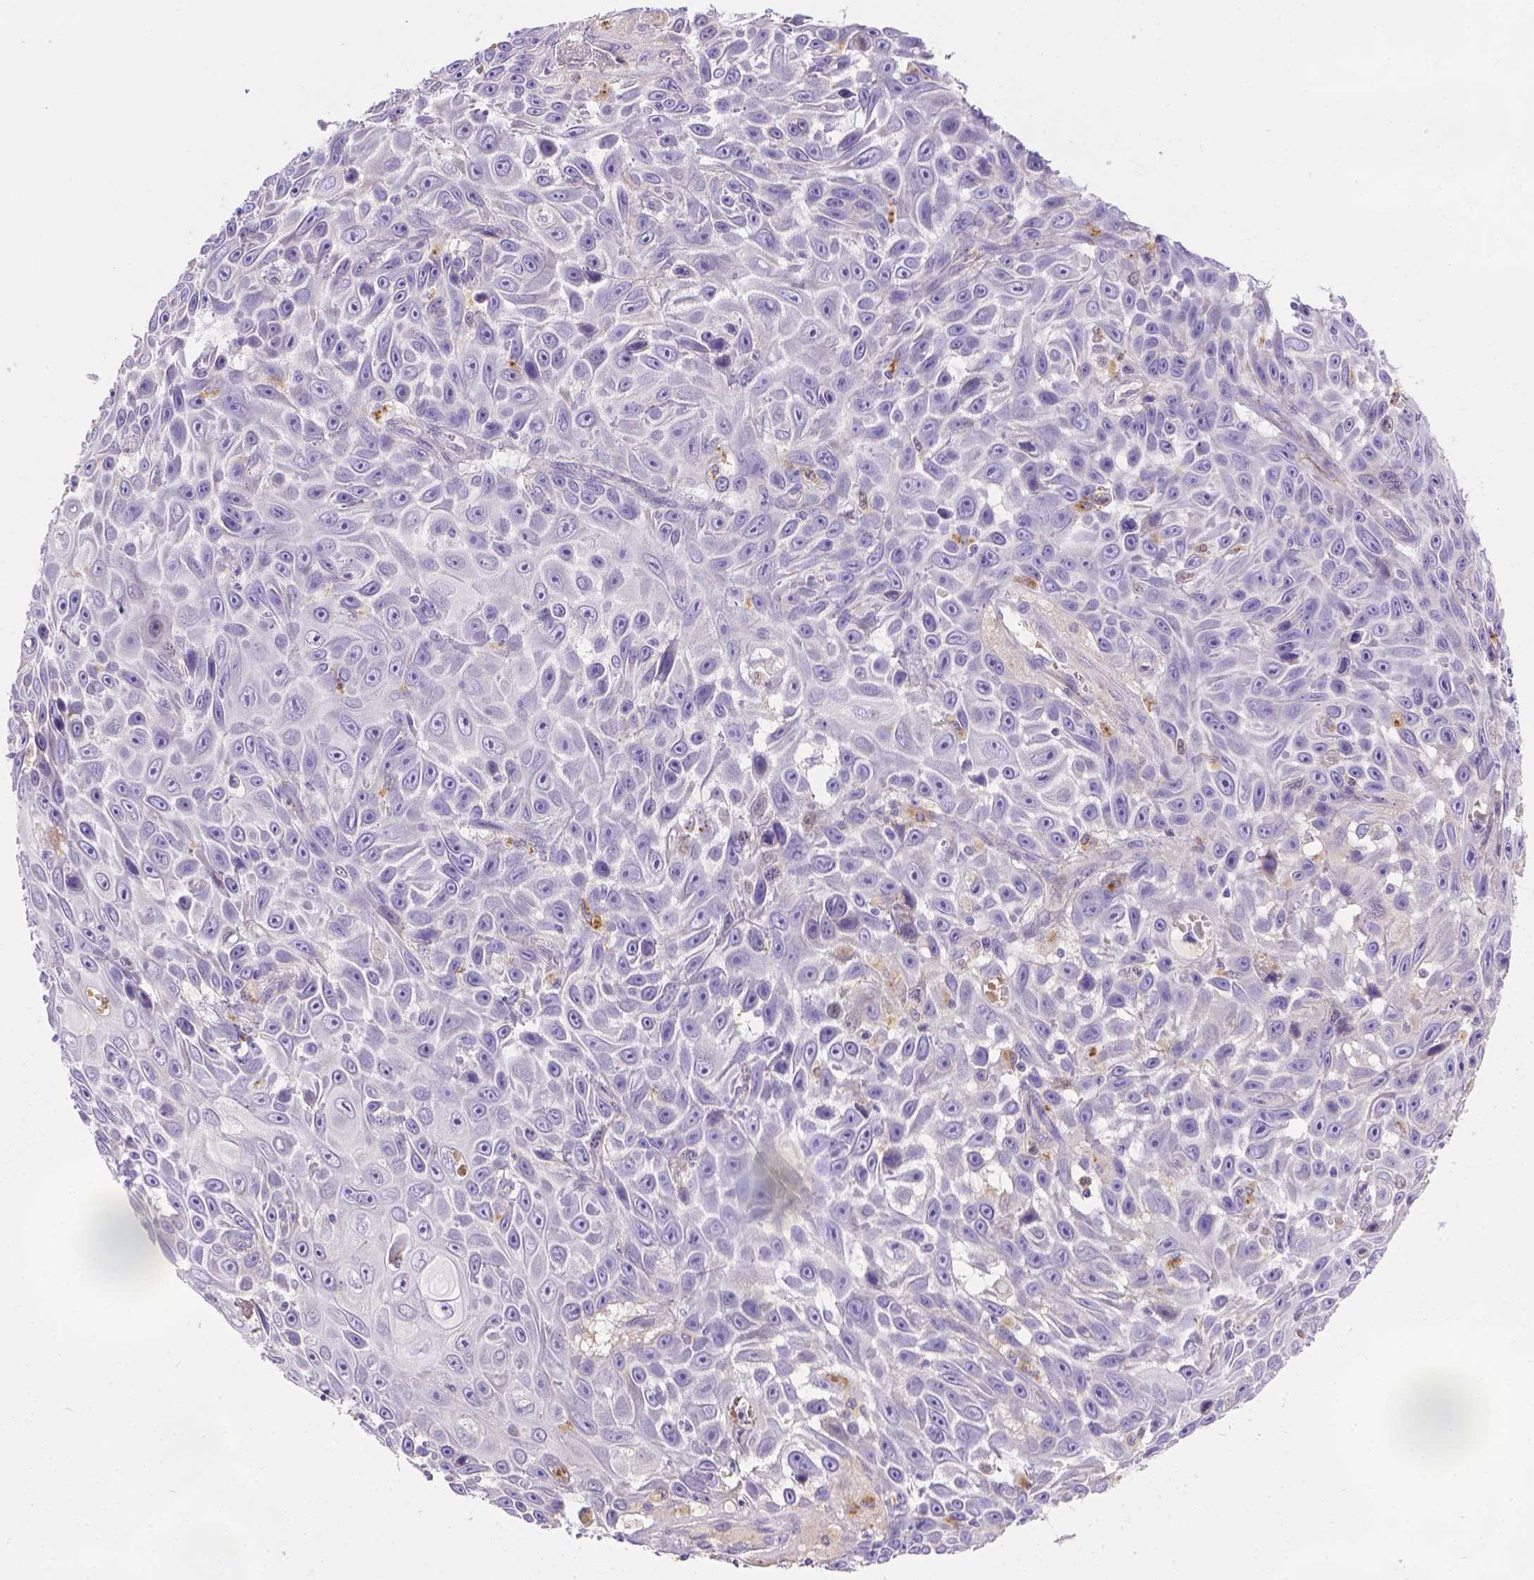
{"staining": {"intensity": "negative", "quantity": "none", "location": "none"}, "tissue": "skin cancer", "cell_type": "Tumor cells", "image_type": "cancer", "snomed": [{"axis": "morphology", "description": "Squamous cell carcinoma, NOS"}, {"axis": "topography", "description": "Skin"}], "caption": "Immunohistochemistry (IHC) histopathology image of neoplastic tissue: human skin cancer (squamous cell carcinoma) stained with DAB exhibits no significant protein expression in tumor cells.", "gene": "TM4SF18", "patient": {"sex": "male", "age": 82}}